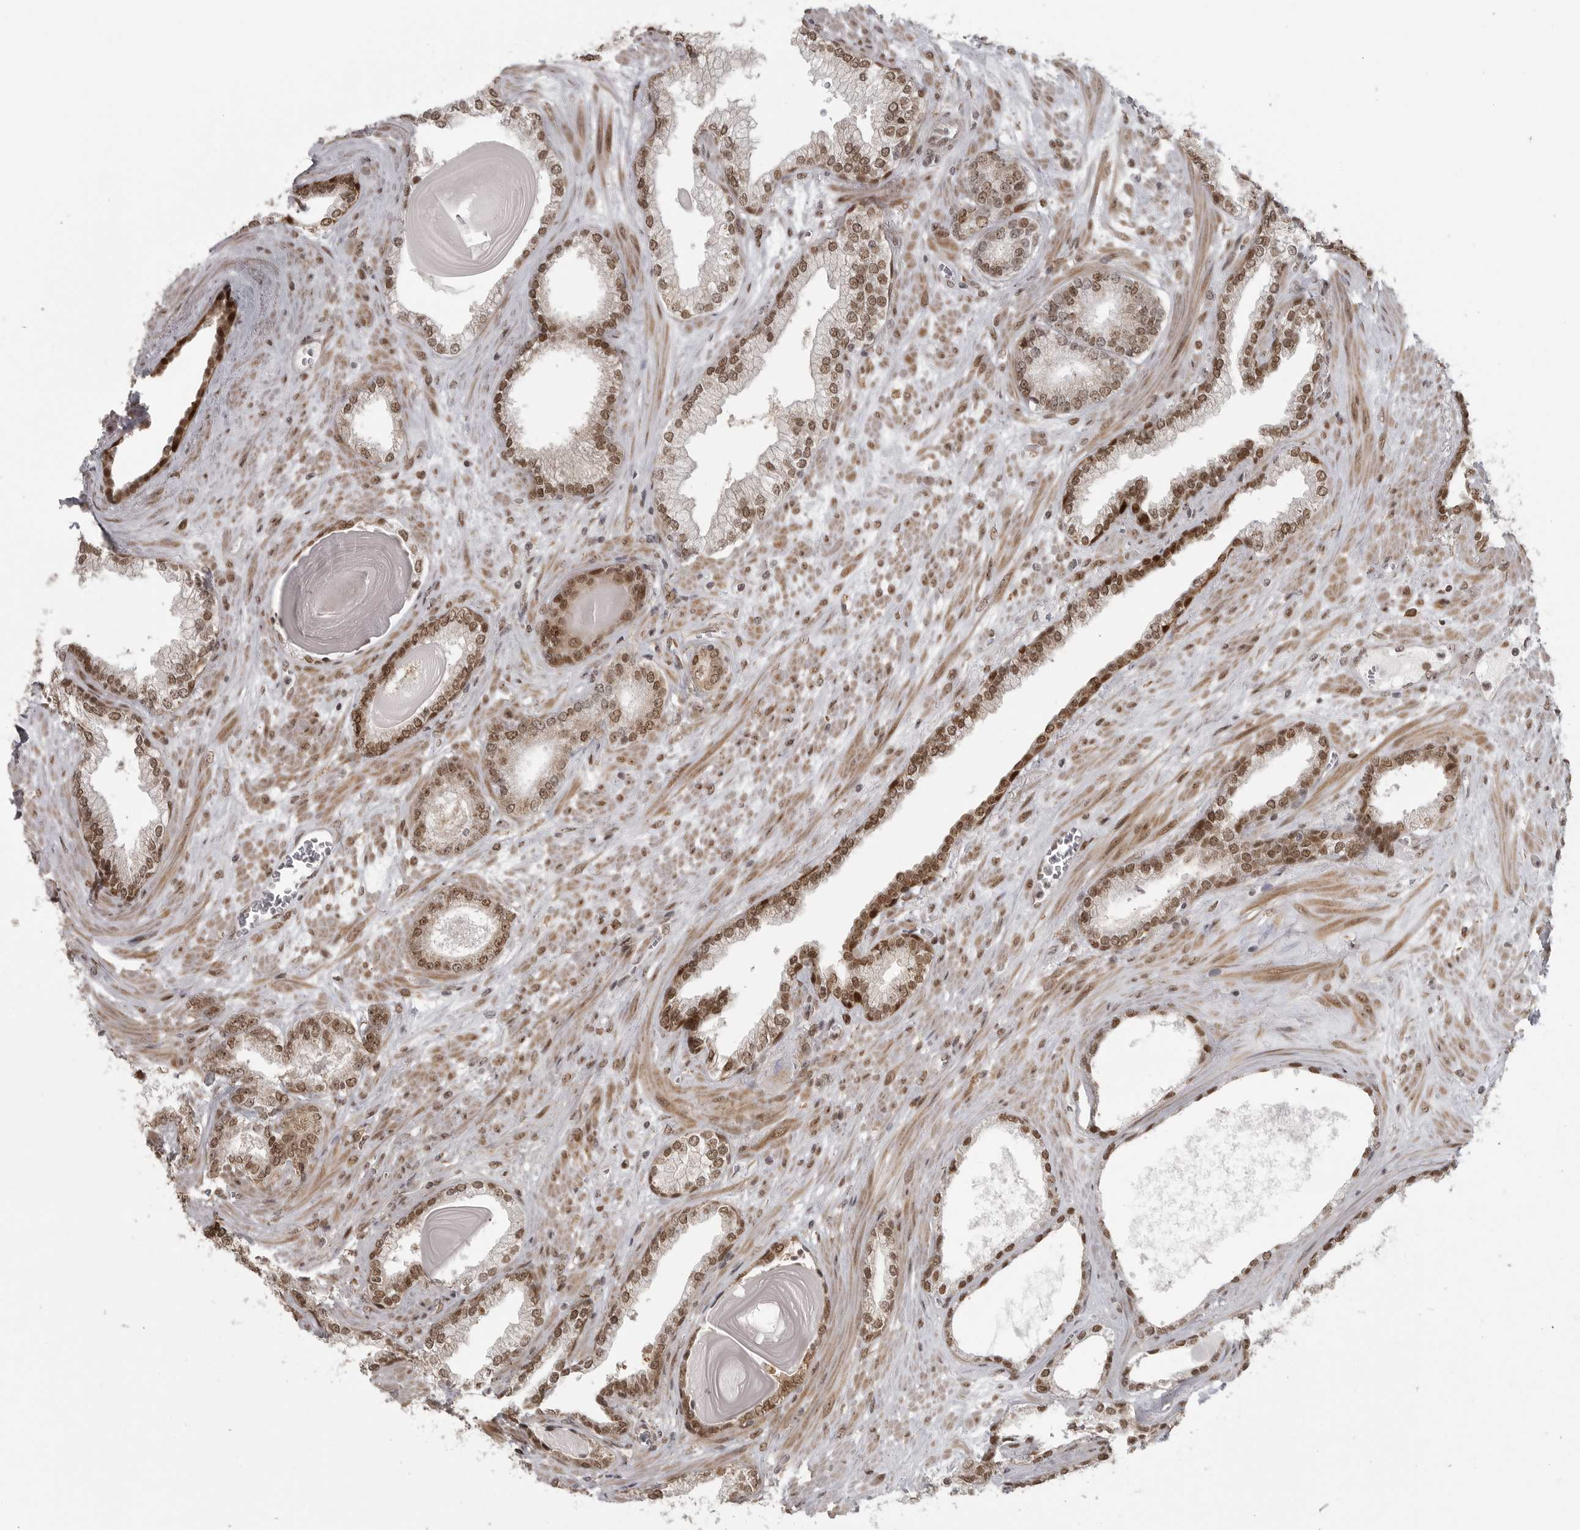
{"staining": {"intensity": "moderate", "quantity": ">75%", "location": "nuclear"}, "tissue": "prostate cancer", "cell_type": "Tumor cells", "image_type": "cancer", "snomed": [{"axis": "morphology", "description": "Adenocarcinoma, Low grade"}, {"axis": "topography", "description": "Prostate"}], "caption": "Prostate low-grade adenocarcinoma stained with a brown dye demonstrates moderate nuclear positive staining in approximately >75% of tumor cells.", "gene": "ISG20L2", "patient": {"sex": "male", "age": 70}}